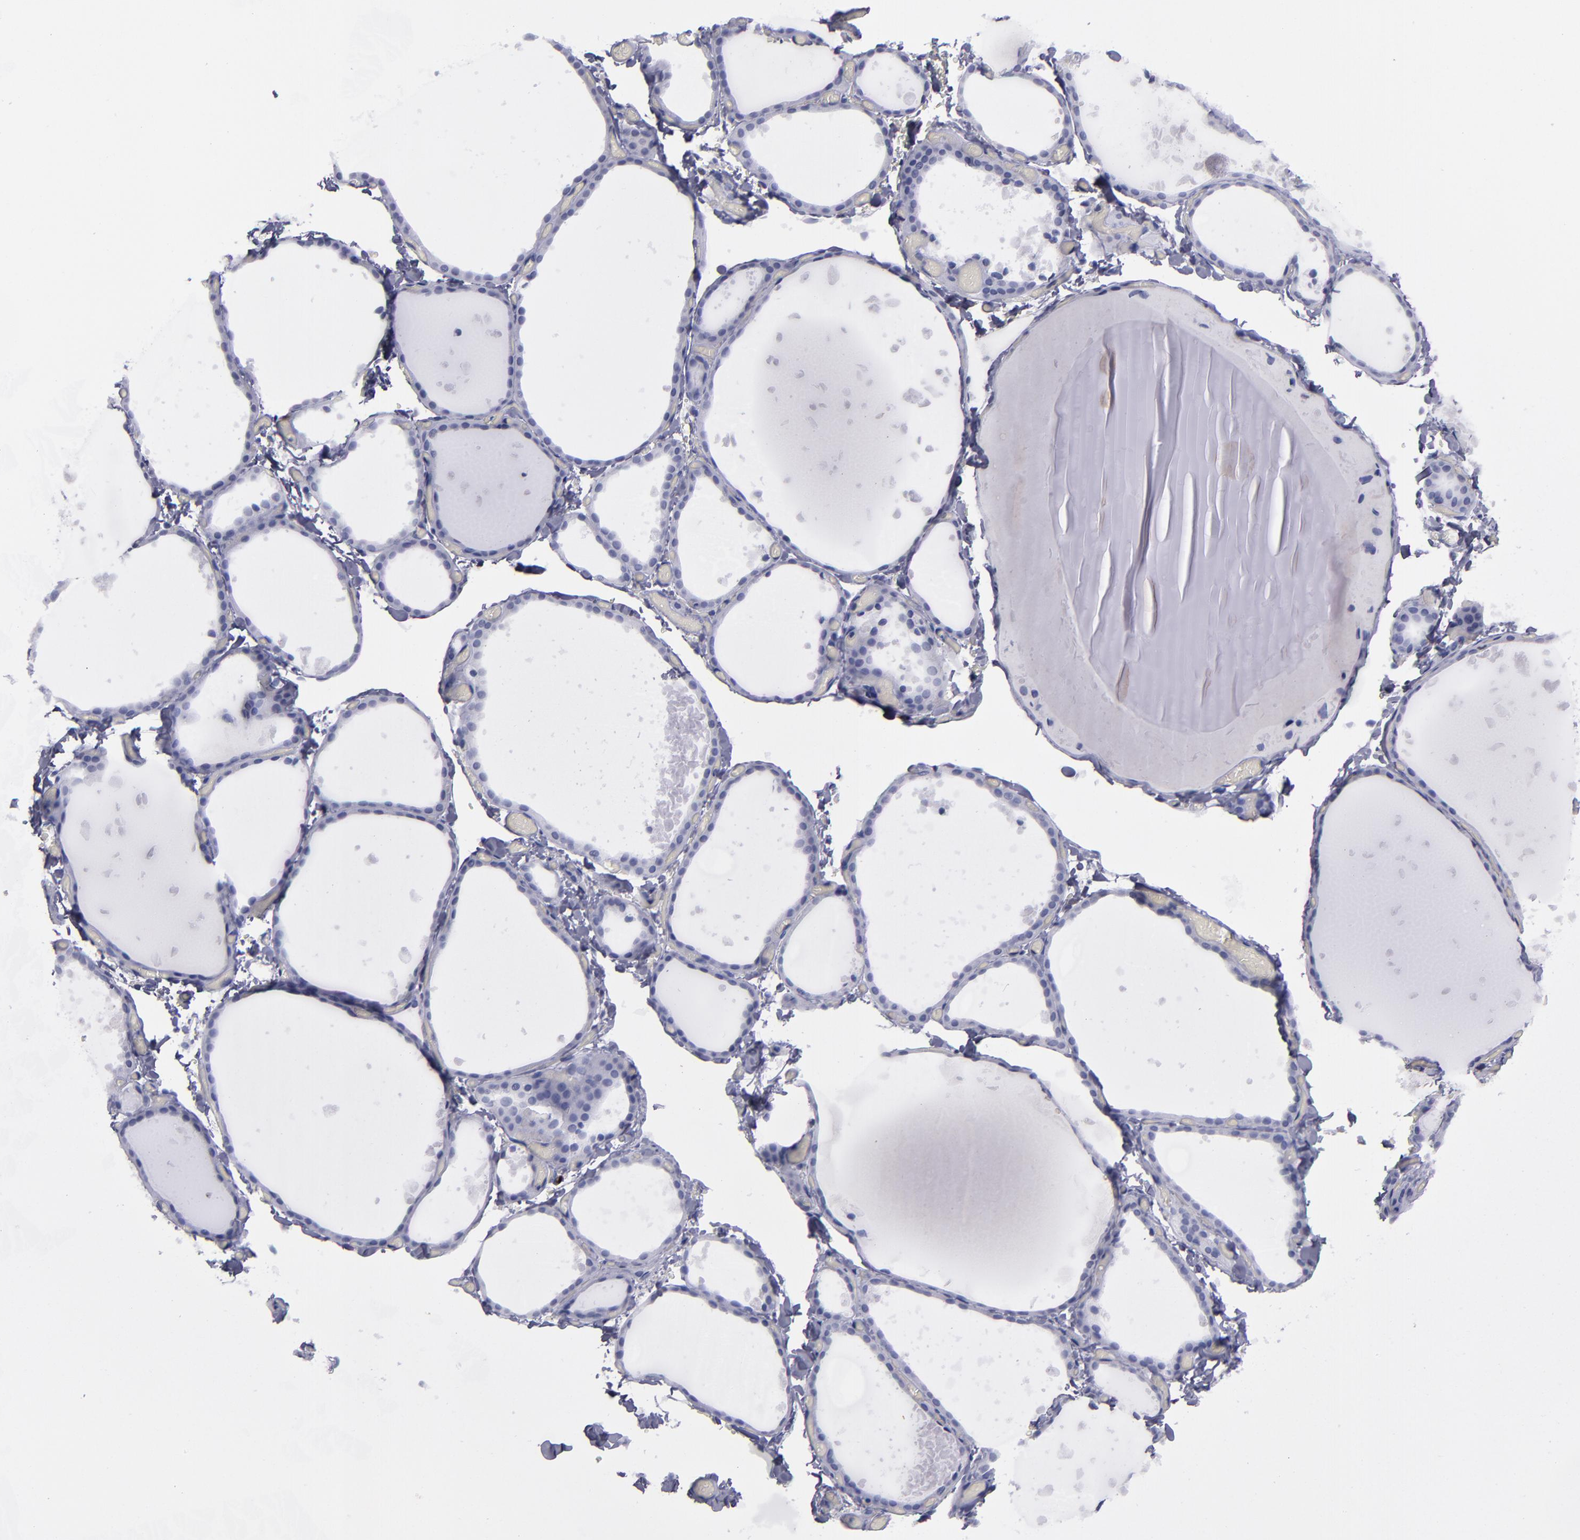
{"staining": {"intensity": "negative", "quantity": "none", "location": "none"}, "tissue": "thyroid gland", "cell_type": "Glandular cells", "image_type": "normal", "snomed": [{"axis": "morphology", "description": "Normal tissue, NOS"}, {"axis": "topography", "description": "Thyroid gland"}], "caption": "Immunohistochemistry micrograph of benign thyroid gland stained for a protein (brown), which shows no expression in glandular cells.", "gene": "IRF8", "patient": {"sex": "female", "age": 22}}